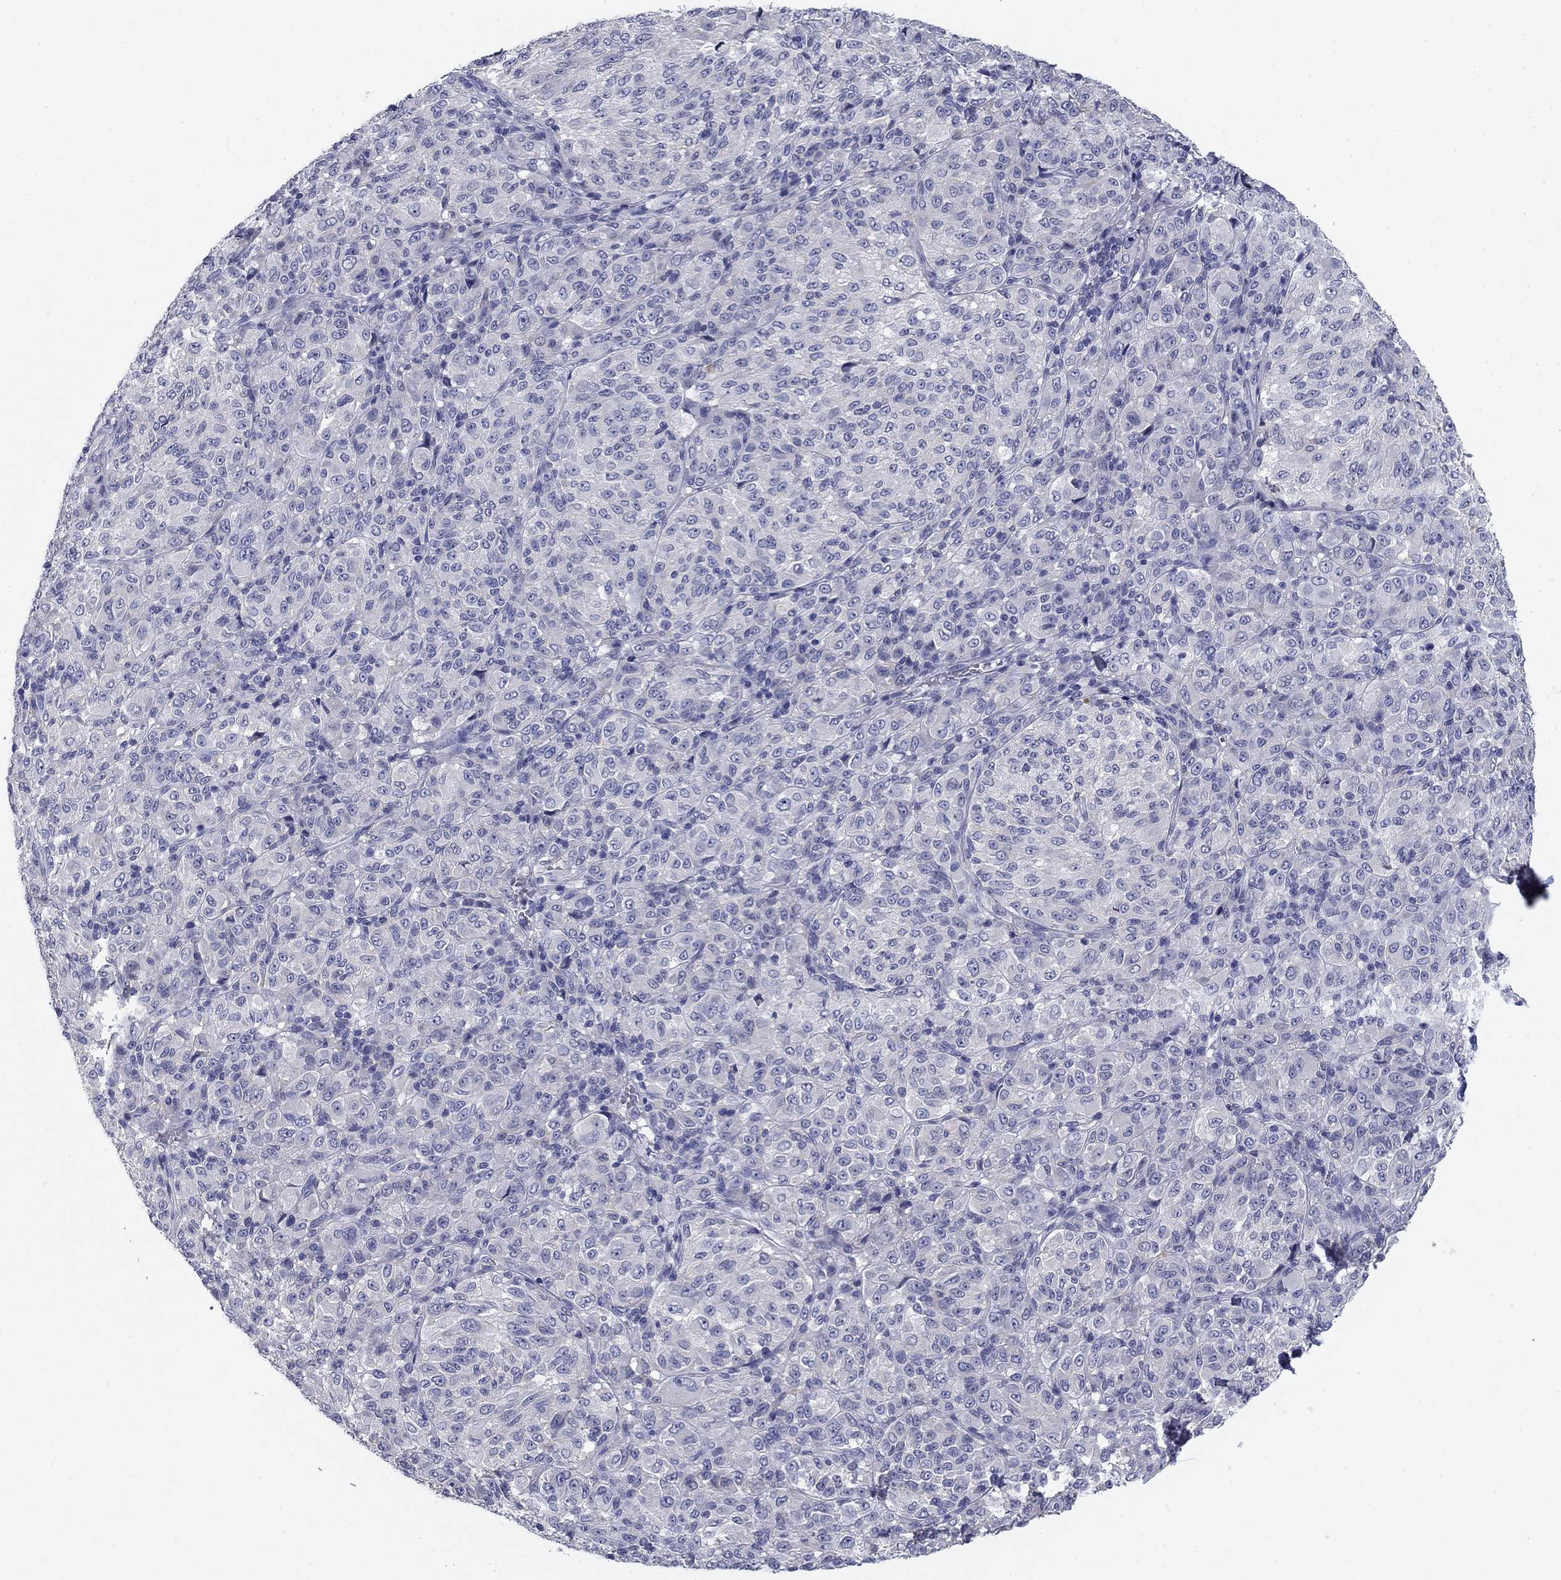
{"staining": {"intensity": "negative", "quantity": "none", "location": "none"}, "tissue": "melanoma", "cell_type": "Tumor cells", "image_type": "cancer", "snomed": [{"axis": "morphology", "description": "Malignant melanoma, Metastatic site"}, {"axis": "topography", "description": "Brain"}], "caption": "High power microscopy micrograph of an IHC micrograph of melanoma, revealing no significant staining in tumor cells. (Stains: DAB (3,3'-diaminobenzidine) IHC with hematoxylin counter stain, Microscopy: brightfield microscopy at high magnification).", "gene": "CNTNAP4", "patient": {"sex": "female", "age": 56}}